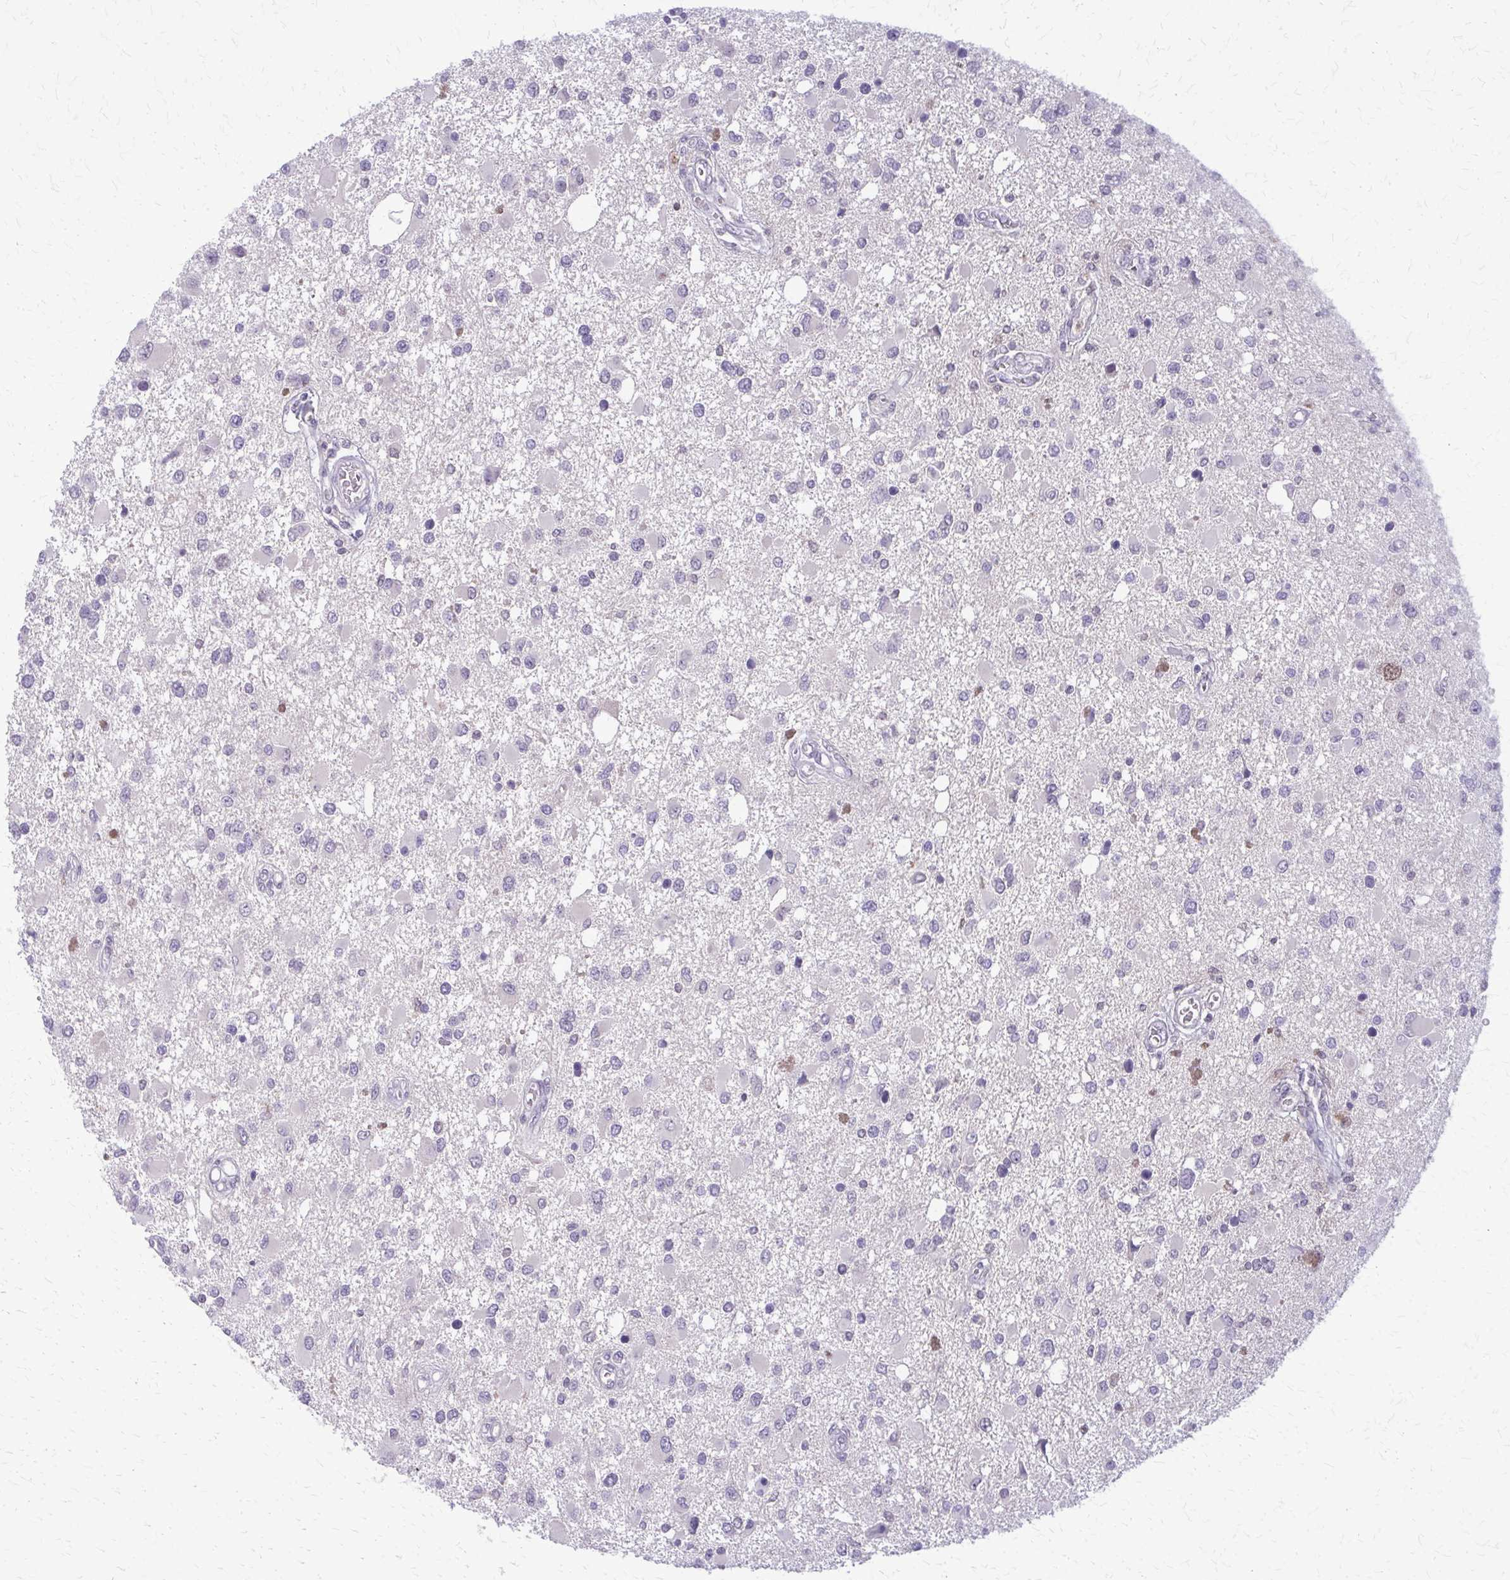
{"staining": {"intensity": "negative", "quantity": "none", "location": "none"}, "tissue": "glioma", "cell_type": "Tumor cells", "image_type": "cancer", "snomed": [{"axis": "morphology", "description": "Glioma, malignant, High grade"}, {"axis": "topography", "description": "Brain"}], "caption": "This is an IHC image of high-grade glioma (malignant). There is no staining in tumor cells.", "gene": "GLRX", "patient": {"sex": "male", "age": 53}}